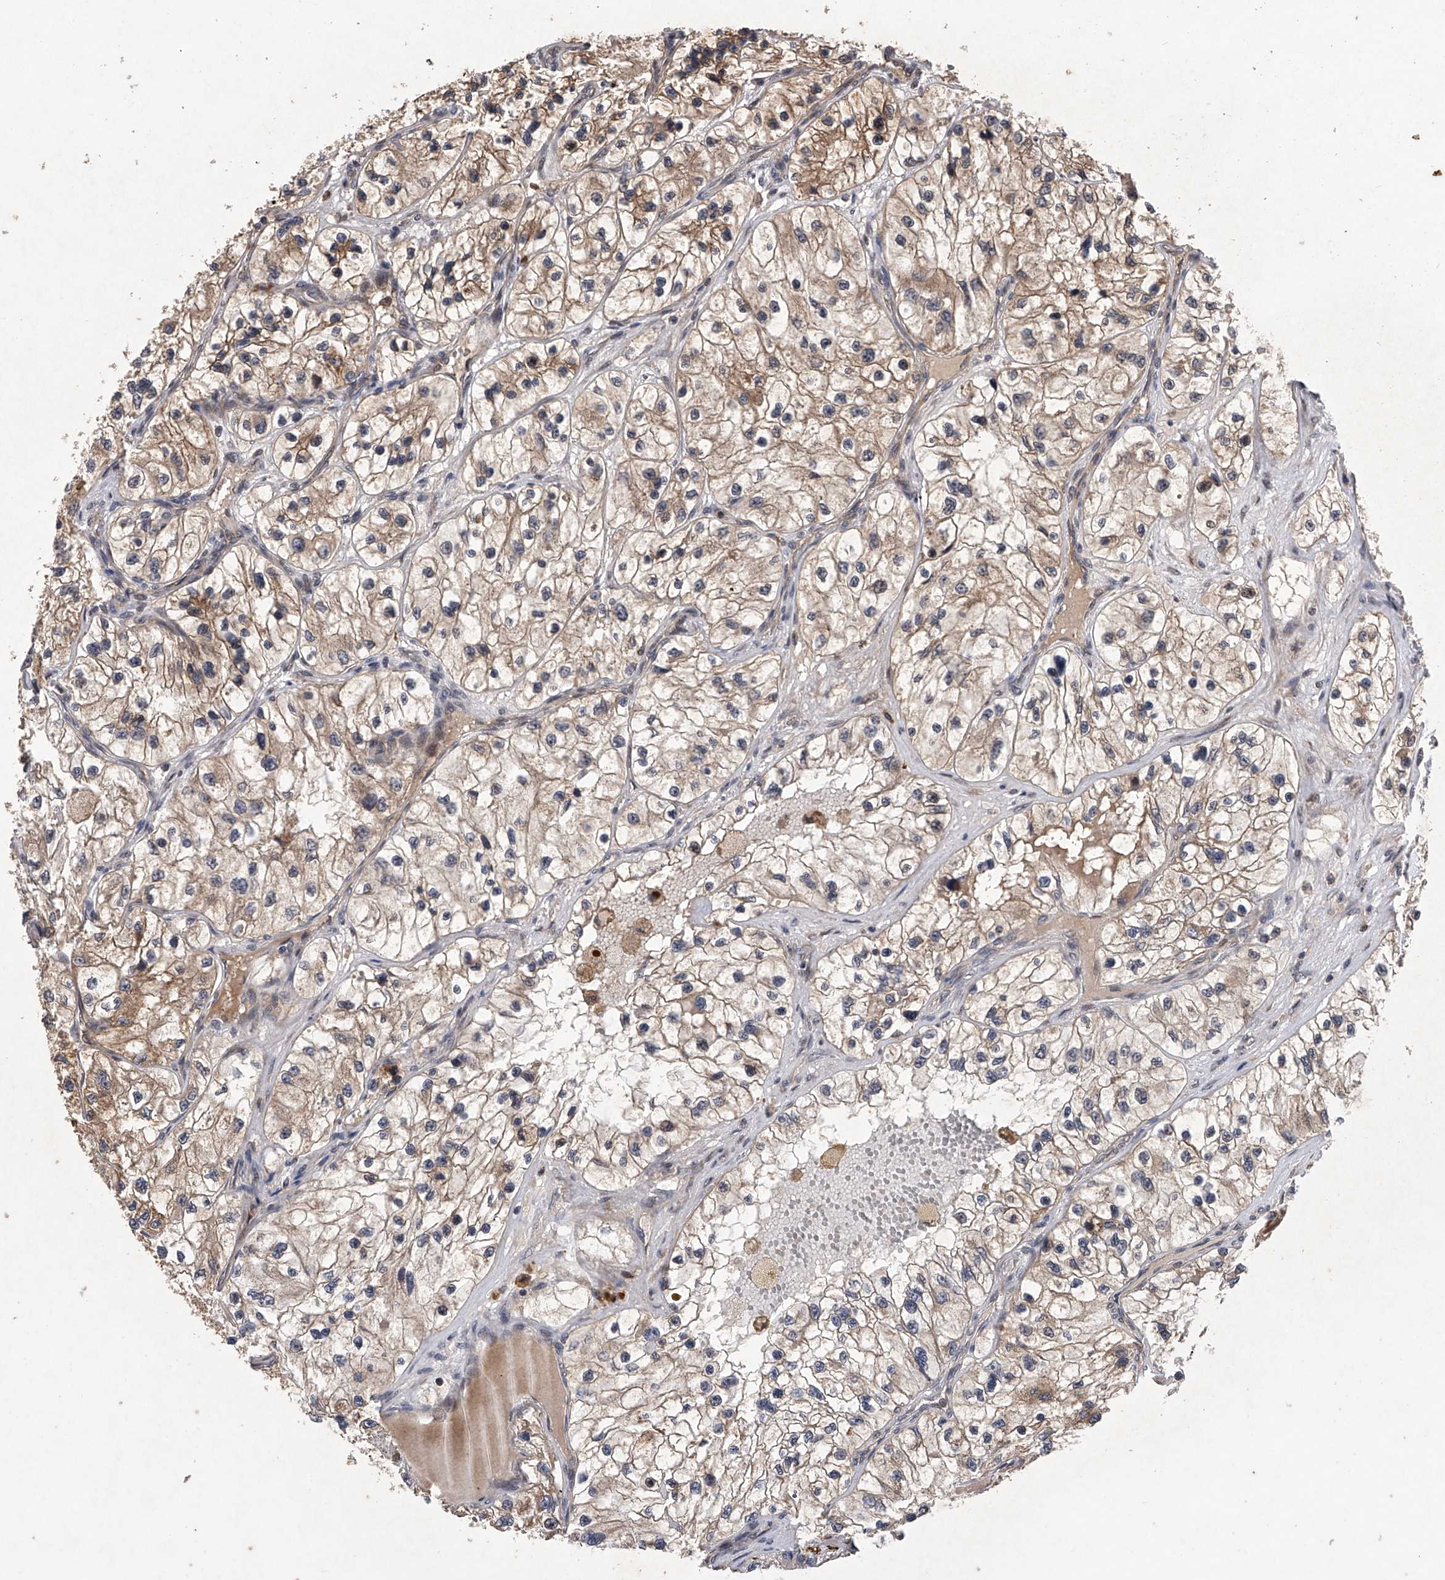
{"staining": {"intensity": "weak", "quantity": ">75%", "location": "cytoplasmic/membranous"}, "tissue": "renal cancer", "cell_type": "Tumor cells", "image_type": "cancer", "snomed": [{"axis": "morphology", "description": "Adenocarcinoma, NOS"}, {"axis": "topography", "description": "Kidney"}], "caption": "High-power microscopy captured an immunohistochemistry (IHC) image of renal adenocarcinoma, revealing weak cytoplasmic/membranous staining in approximately >75% of tumor cells.", "gene": "MAP3K11", "patient": {"sex": "female", "age": 57}}